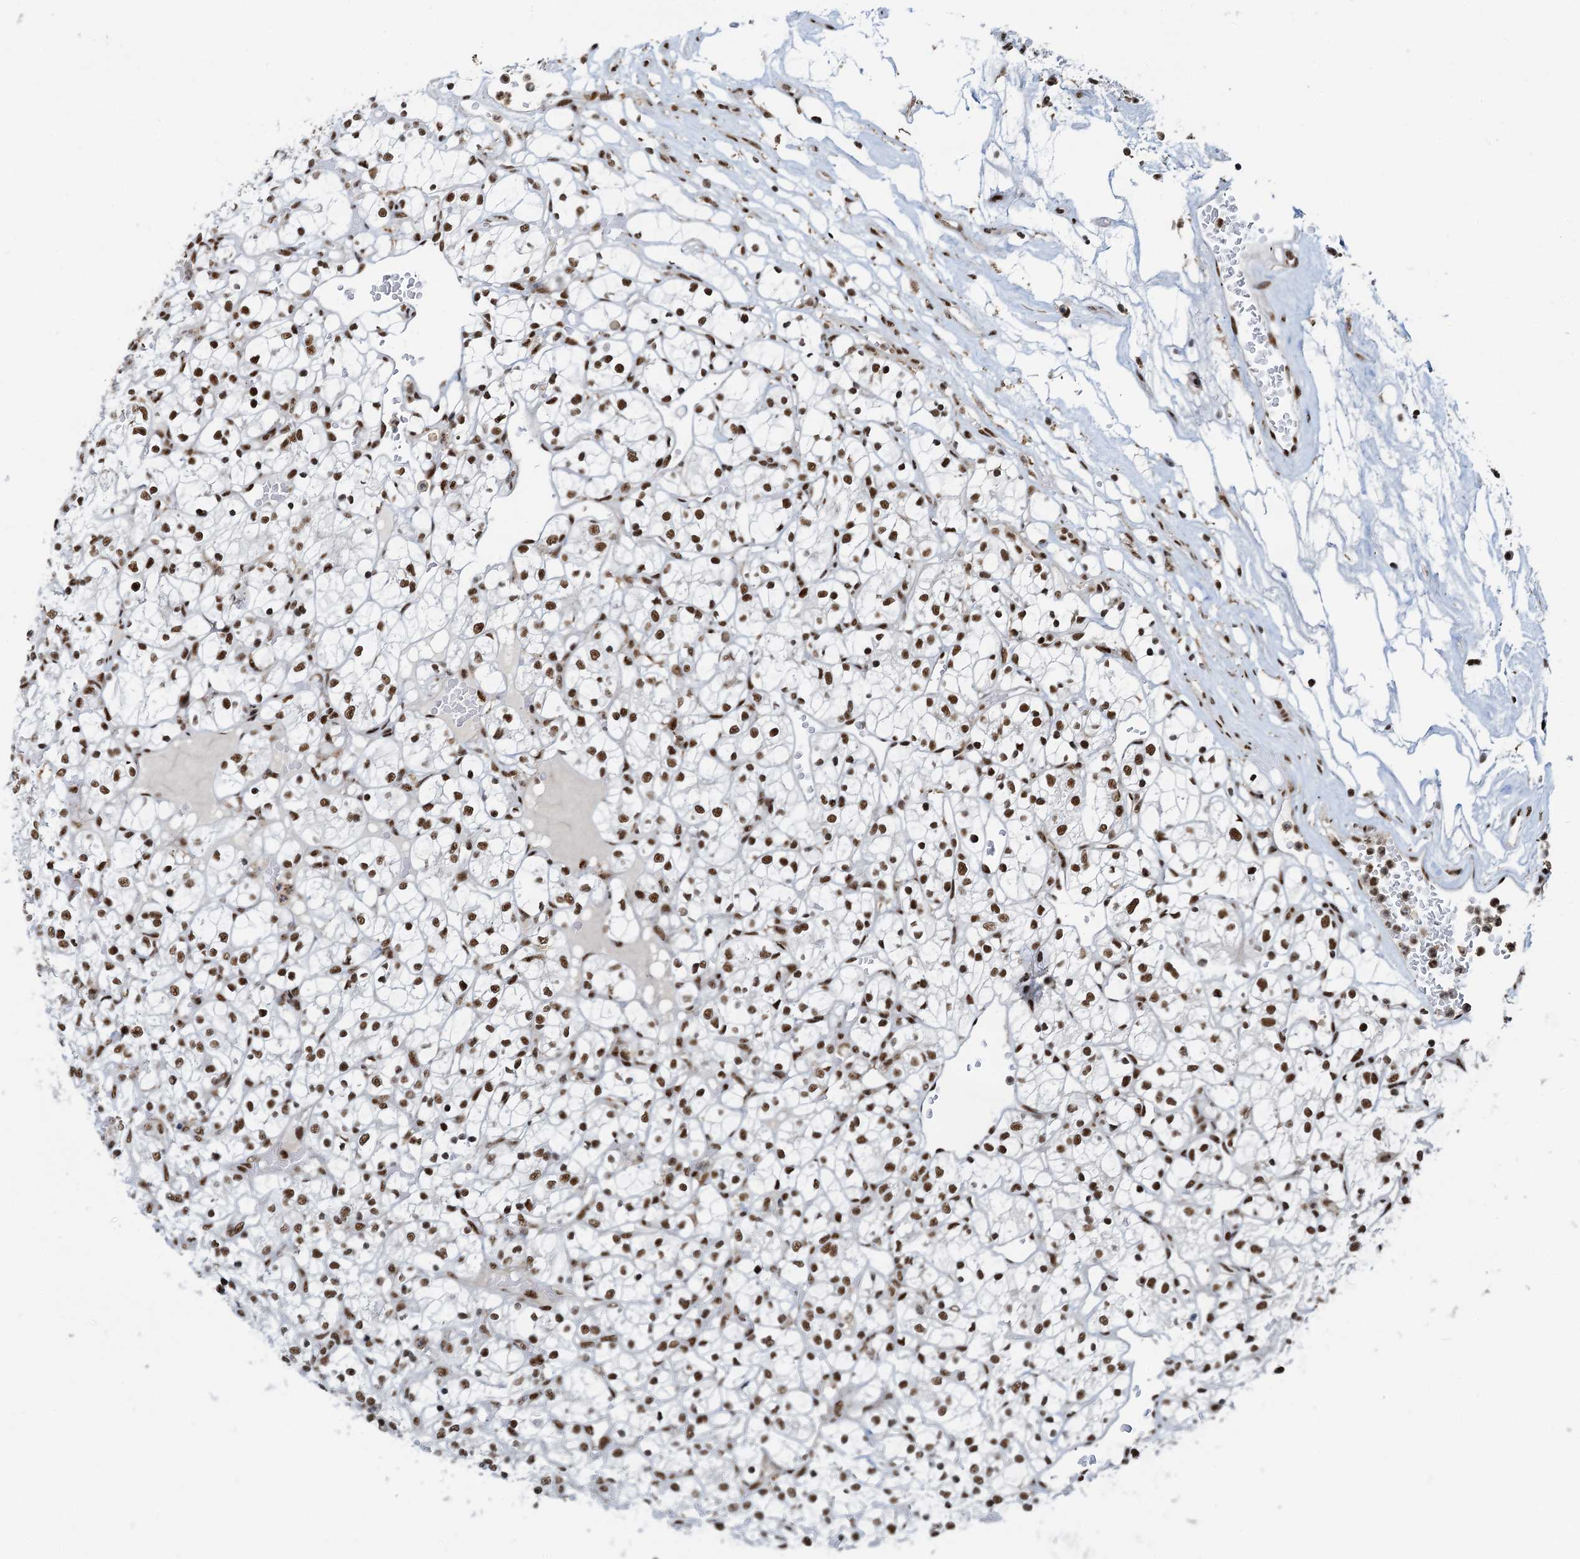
{"staining": {"intensity": "strong", "quantity": ">75%", "location": "nuclear"}, "tissue": "renal cancer", "cell_type": "Tumor cells", "image_type": "cancer", "snomed": [{"axis": "morphology", "description": "Adenocarcinoma, NOS"}, {"axis": "topography", "description": "Kidney"}], "caption": "A photomicrograph showing strong nuclear positivity in approximately >75% of tumor cells in adenocarcinoma (renal), as visualized by brown immunohistochemical staining.", "gene": "RBM26", "patient": {"sex": "female", "age": 69}}